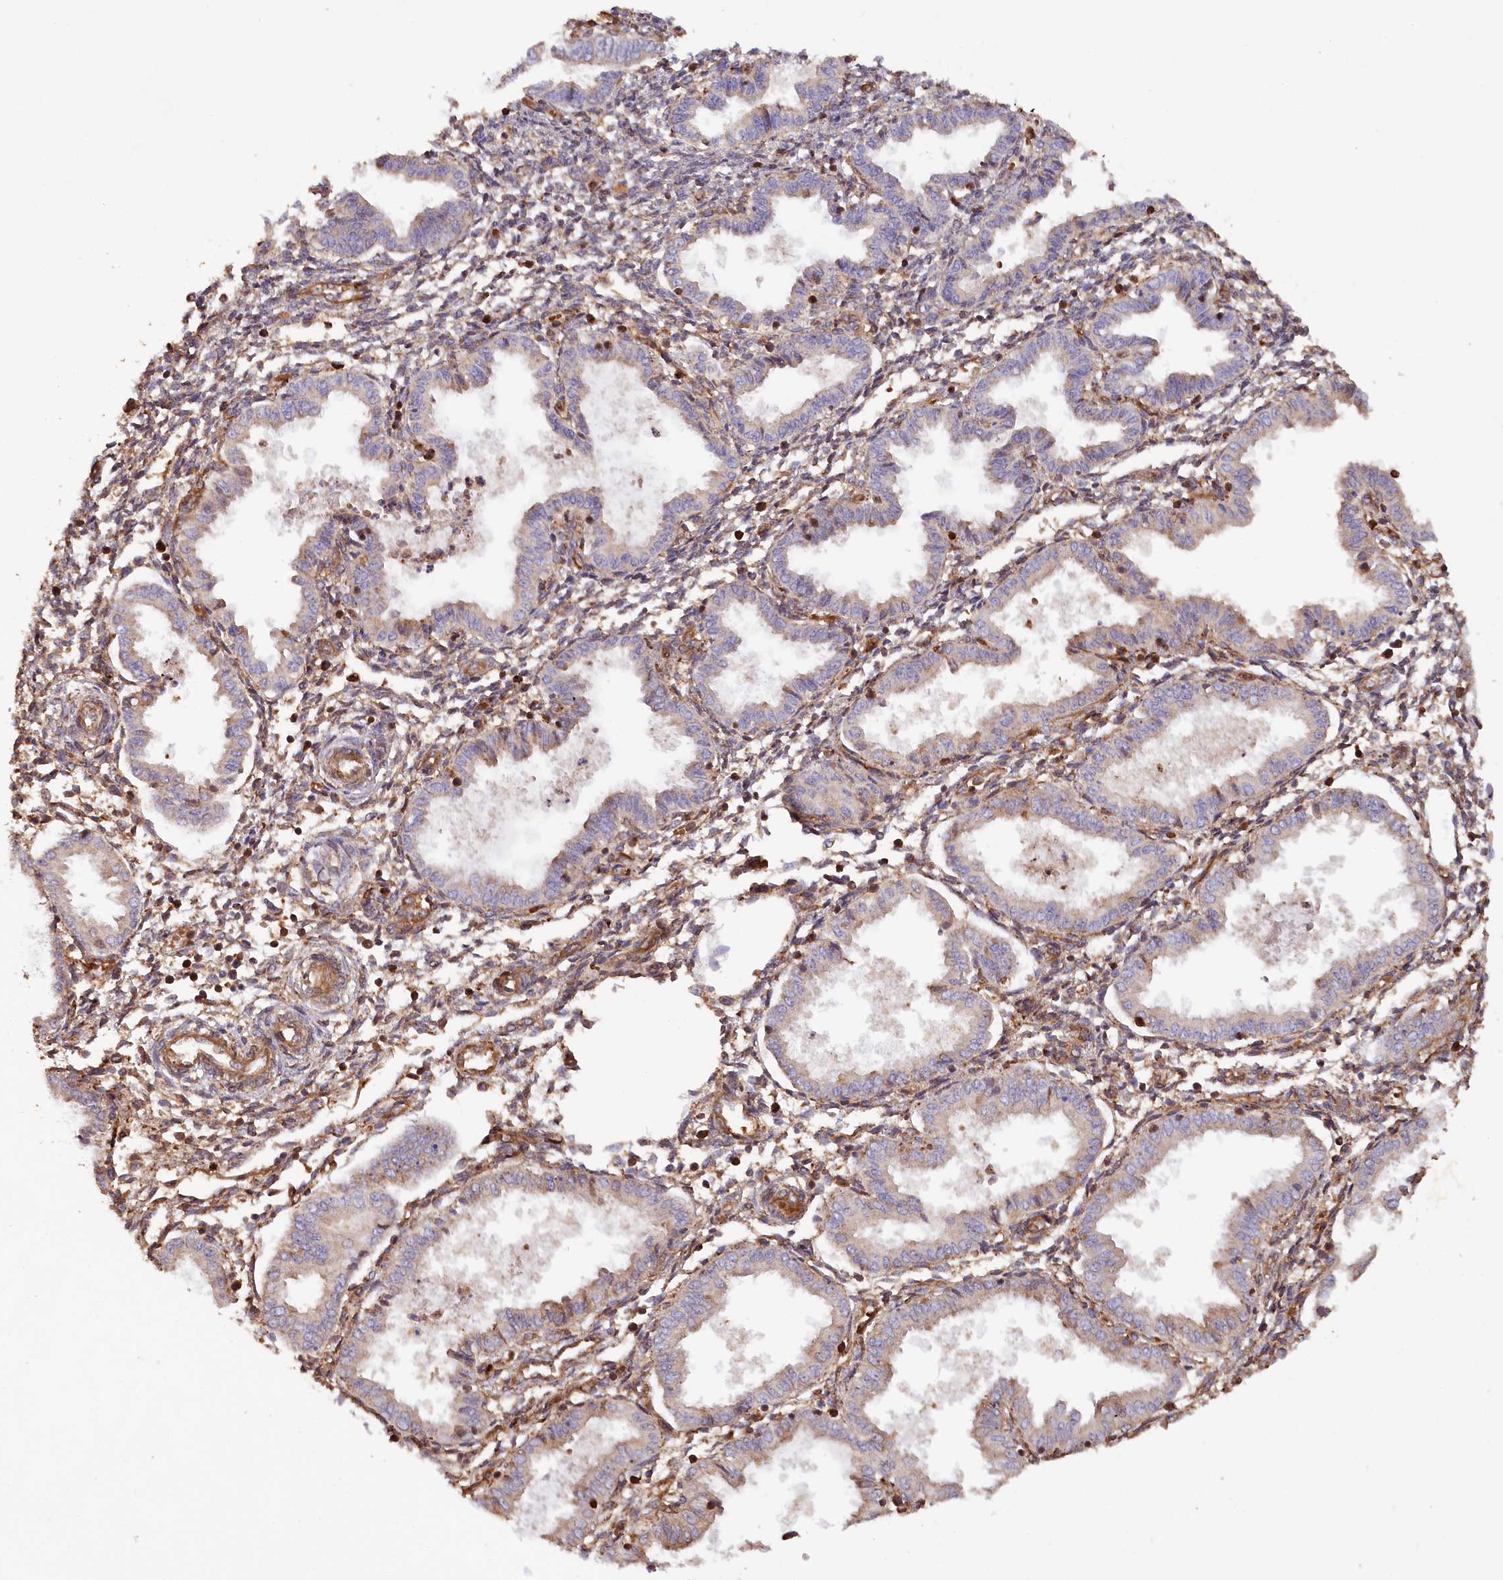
{"staining": {"intensity": "moderate", "quantity": "25%-75%", "location": "cytoplasmic/membranous"}, "tissue": "endometrium", "cell_type": "Cells in endometrial stroma", "image_type": "normal", "snomed": [{"axis": "morphology", "description": "Normal tissue, NOS"}, {"axis": "topography", "description": "Endometrium"}], "caption": "A photomicrograph of endometrium stained for a protein displays moderate cytoplasmic/membranous brown staining in cells in endometrial stroma.", "gene": "PAIP2", "patient": {"sex": "female", "age": 33}}